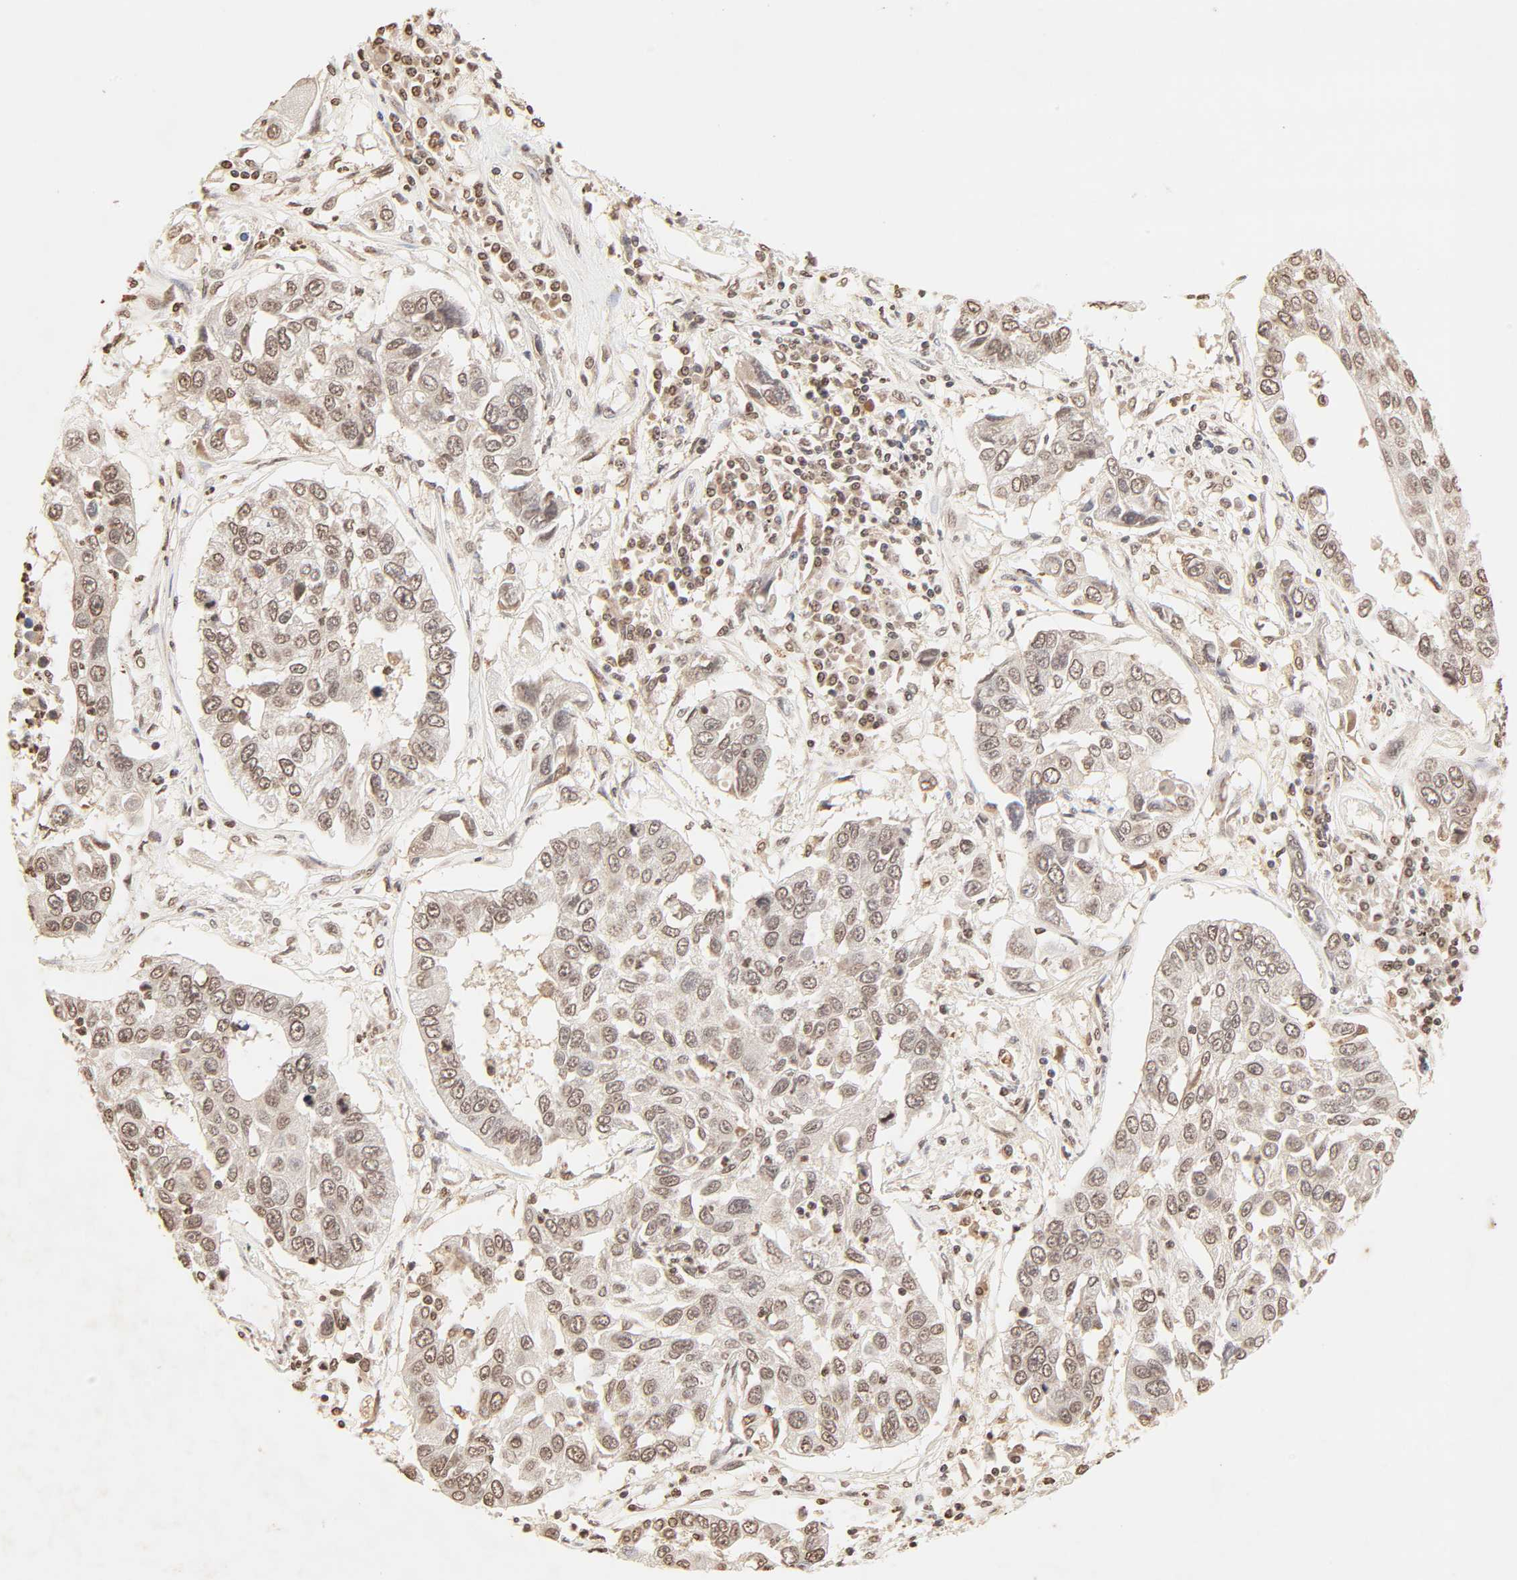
{"staining": {"intensity": "moderate", "quantity": ">75%", "location": "cytoplasmic/membranous,nuclear"}, "tissue": "lung cancer", "cell_type": "Tumor cells", "image_type": "cancer", "snomed": [{"axis": "morphology", "description": "Squamous cell carcinoma, NOS"}, {"axis": "topography", "description": "Lung"}], "caption": "Moderate cytoplasmic/membranous and nuclear staining for a protein is appreciated in about >75% of tumor cells of lung squamous cell carcinoma using immunohistochemistry.", "gene": "TBL1X", "patient": {"sex": "male", "age": 71}}